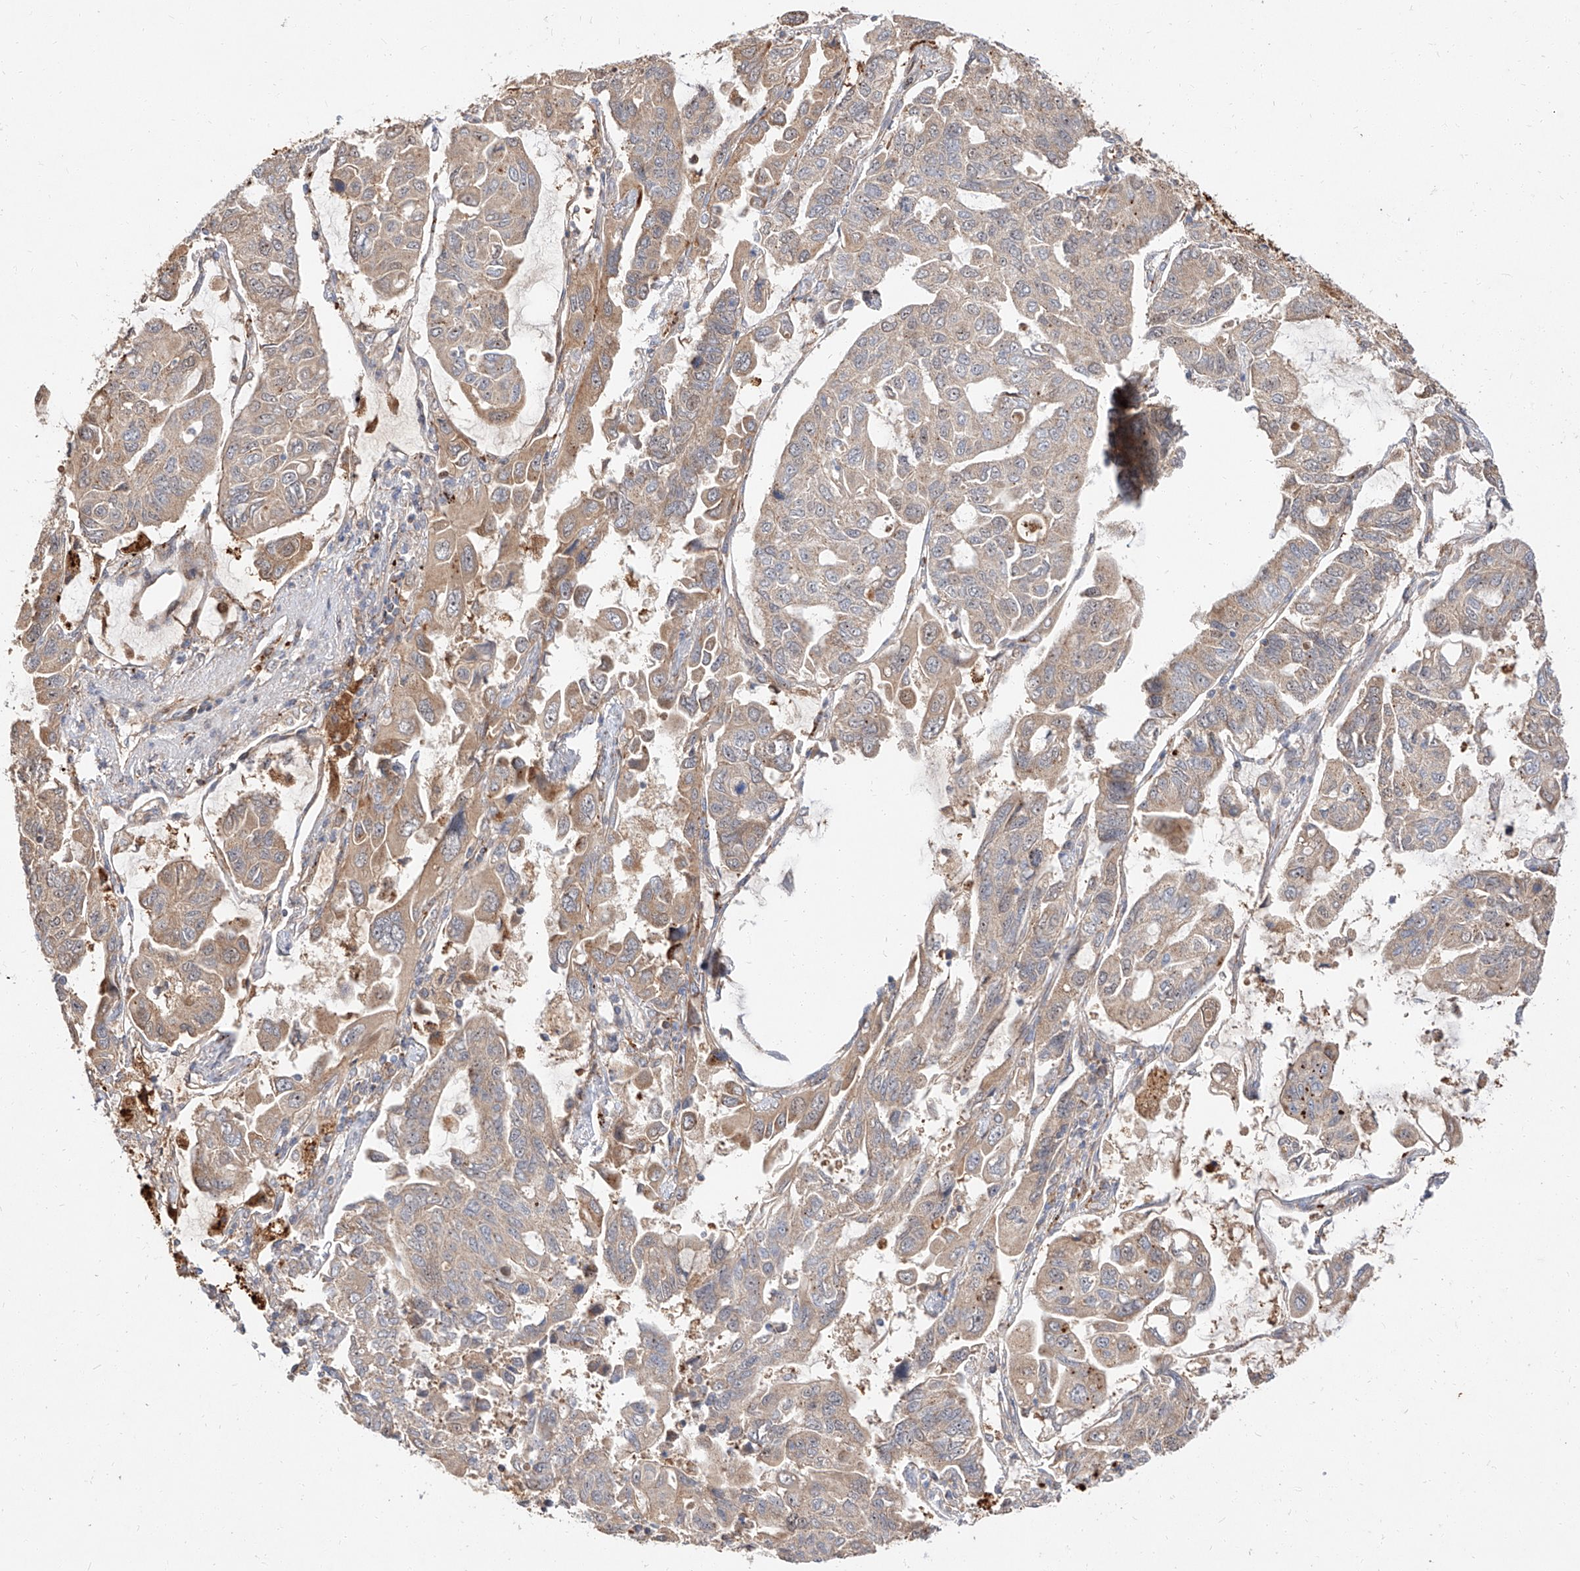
{"staining": {"intensity": "moderate", "quantity": "<25%", "location": "cytoplasmic/membranous"}, "tissue": "lung cancer", "cell_type": "Tumor cells", "image_type": "cancer", "snomed": [{"axis": "morphology", "description": "Adenocarcinoma, NOS"}, {"axis": "topography", "description": "Lung"}], "caption": "A micrograph of lung adenocarcinoma stained for a protein displays moderate cytoplasmic/membranous brown staining in tumor cells.", "gene": "DIRAS3", "patient": {"sex": "male", "age": 64}}